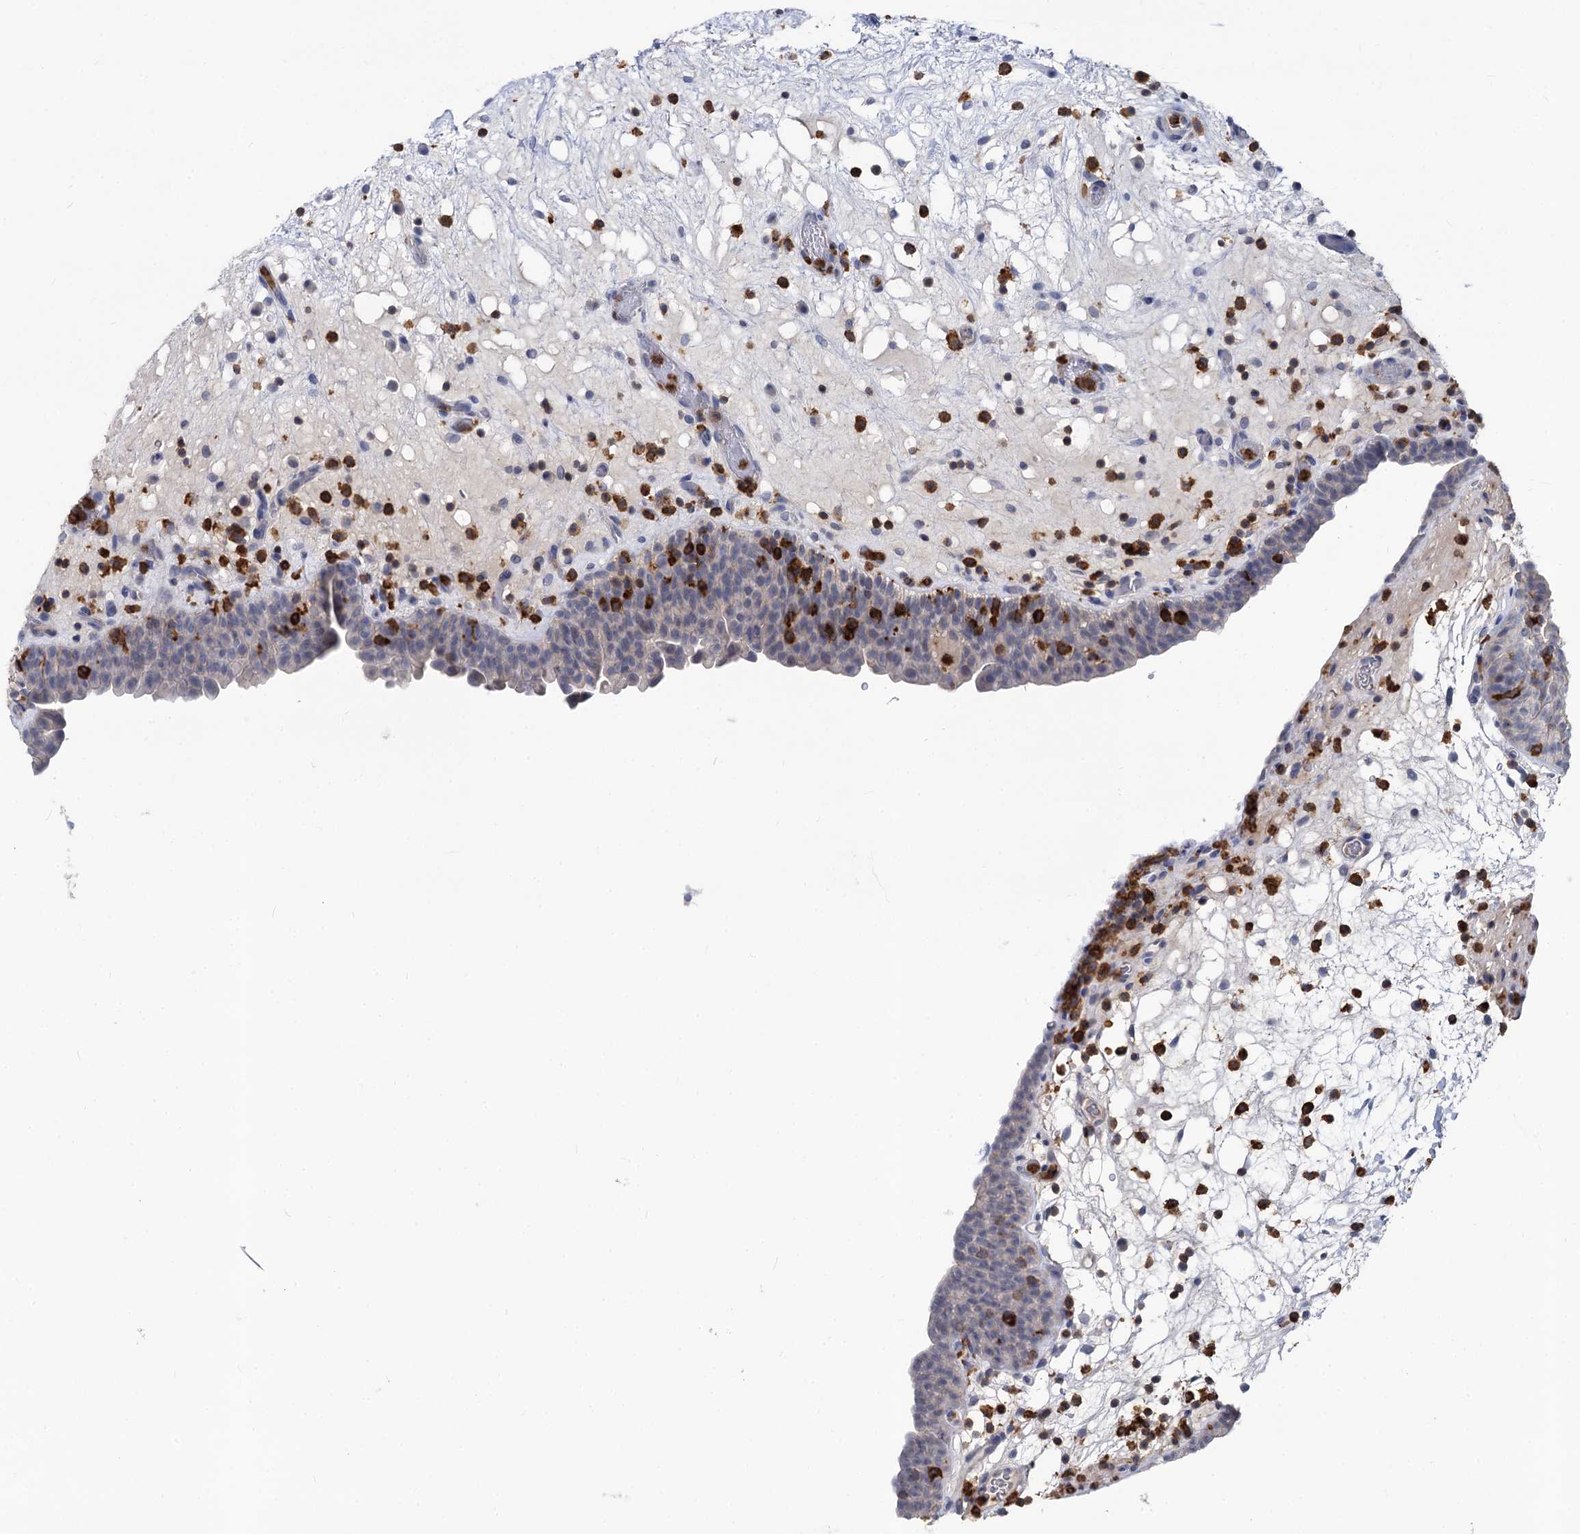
{"staining": {"intensity": "negative", "quantity": "none", "location": "none"}, "tissue": "urinary bladder", "cell_type": "Urothelial cells", "image_type": "normal", "snomed": [{"axis": "morphology", "description": "Normal tissue, NOS"}, {"axis": "topography", "description": "Urinary bladder"}], "caption": "High magnification brightfield microscopy of benign urinary bladder stained with DAB (3,3'-diaminobenzidine) (brown) and counterstained with hematoxylin (blue): urothelial cells show no significant expression. (DAB IHC visualized using brightfield microscopy, high magnification).", "gene": "RHOG", "patient": {"sex": "male", "age": 71}}